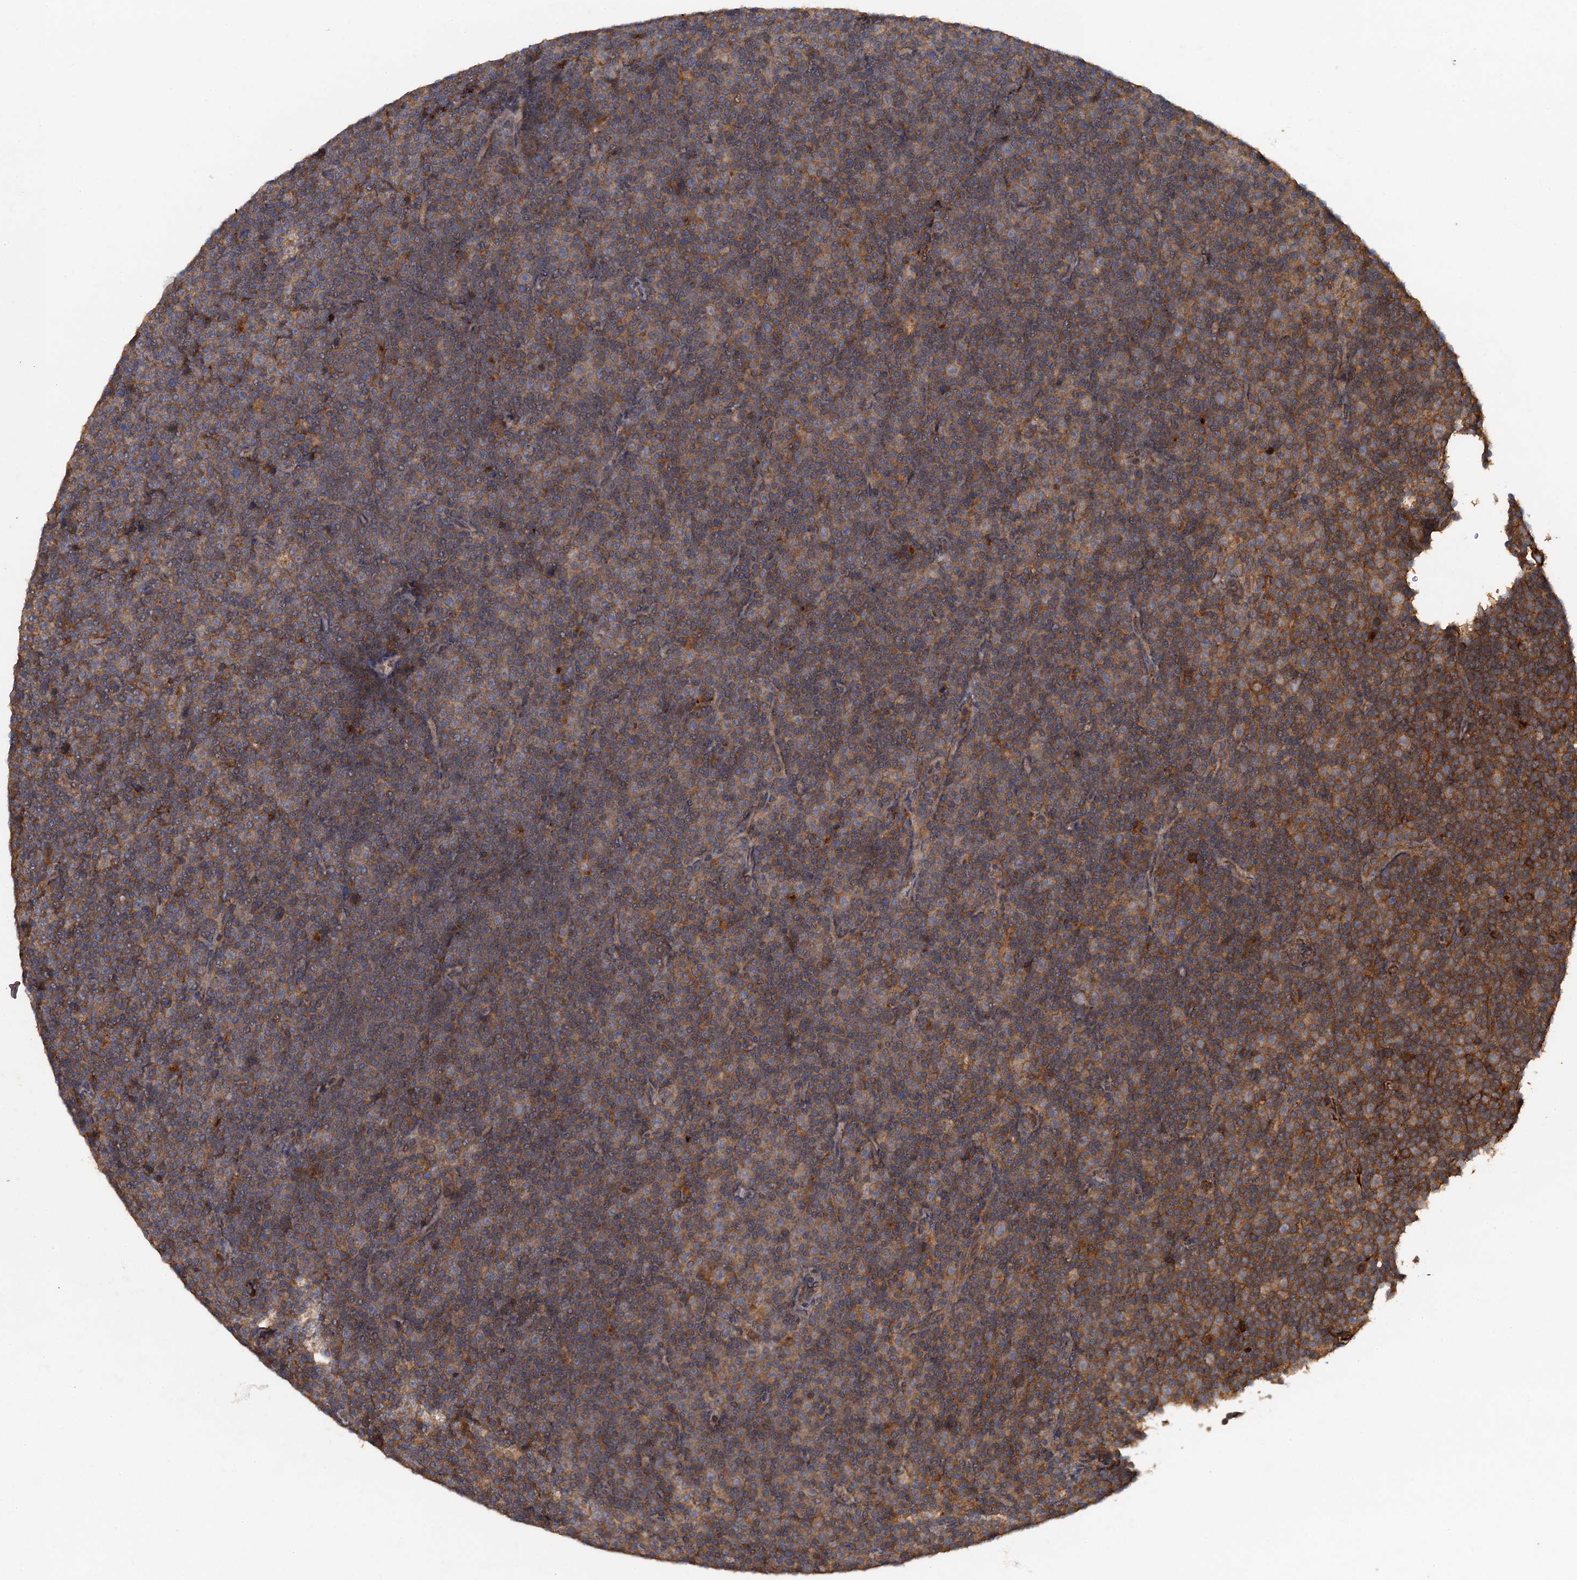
{"staining": {"intensity": "moderate", "quantity": "25%-75%", "location": "cytoplasmic/membranous"}, "tissue": "lymphoma", "cell_type": "Tumor cells", "image_type": "cancer", "snomed": [{"axis": "morphology", "description": "Malignant lymphoma, non-Hodgkin's type, Low grade"}, {"axis": "topography", "description": "Lymph node"}], "caption": "A photomicrograph of lymphoma stained for a protein exhibits moderate cytoplasmic/membranous brown staining in tumor cells. The staining is performed using DAB (3,3'-diaminobenzidine) brown chromogen to label protein expression. The nuclei are counter-stained blue using hematoxylin.", "gene": "HAPLN3", "patient": {"sex": "female", "age": 67}}